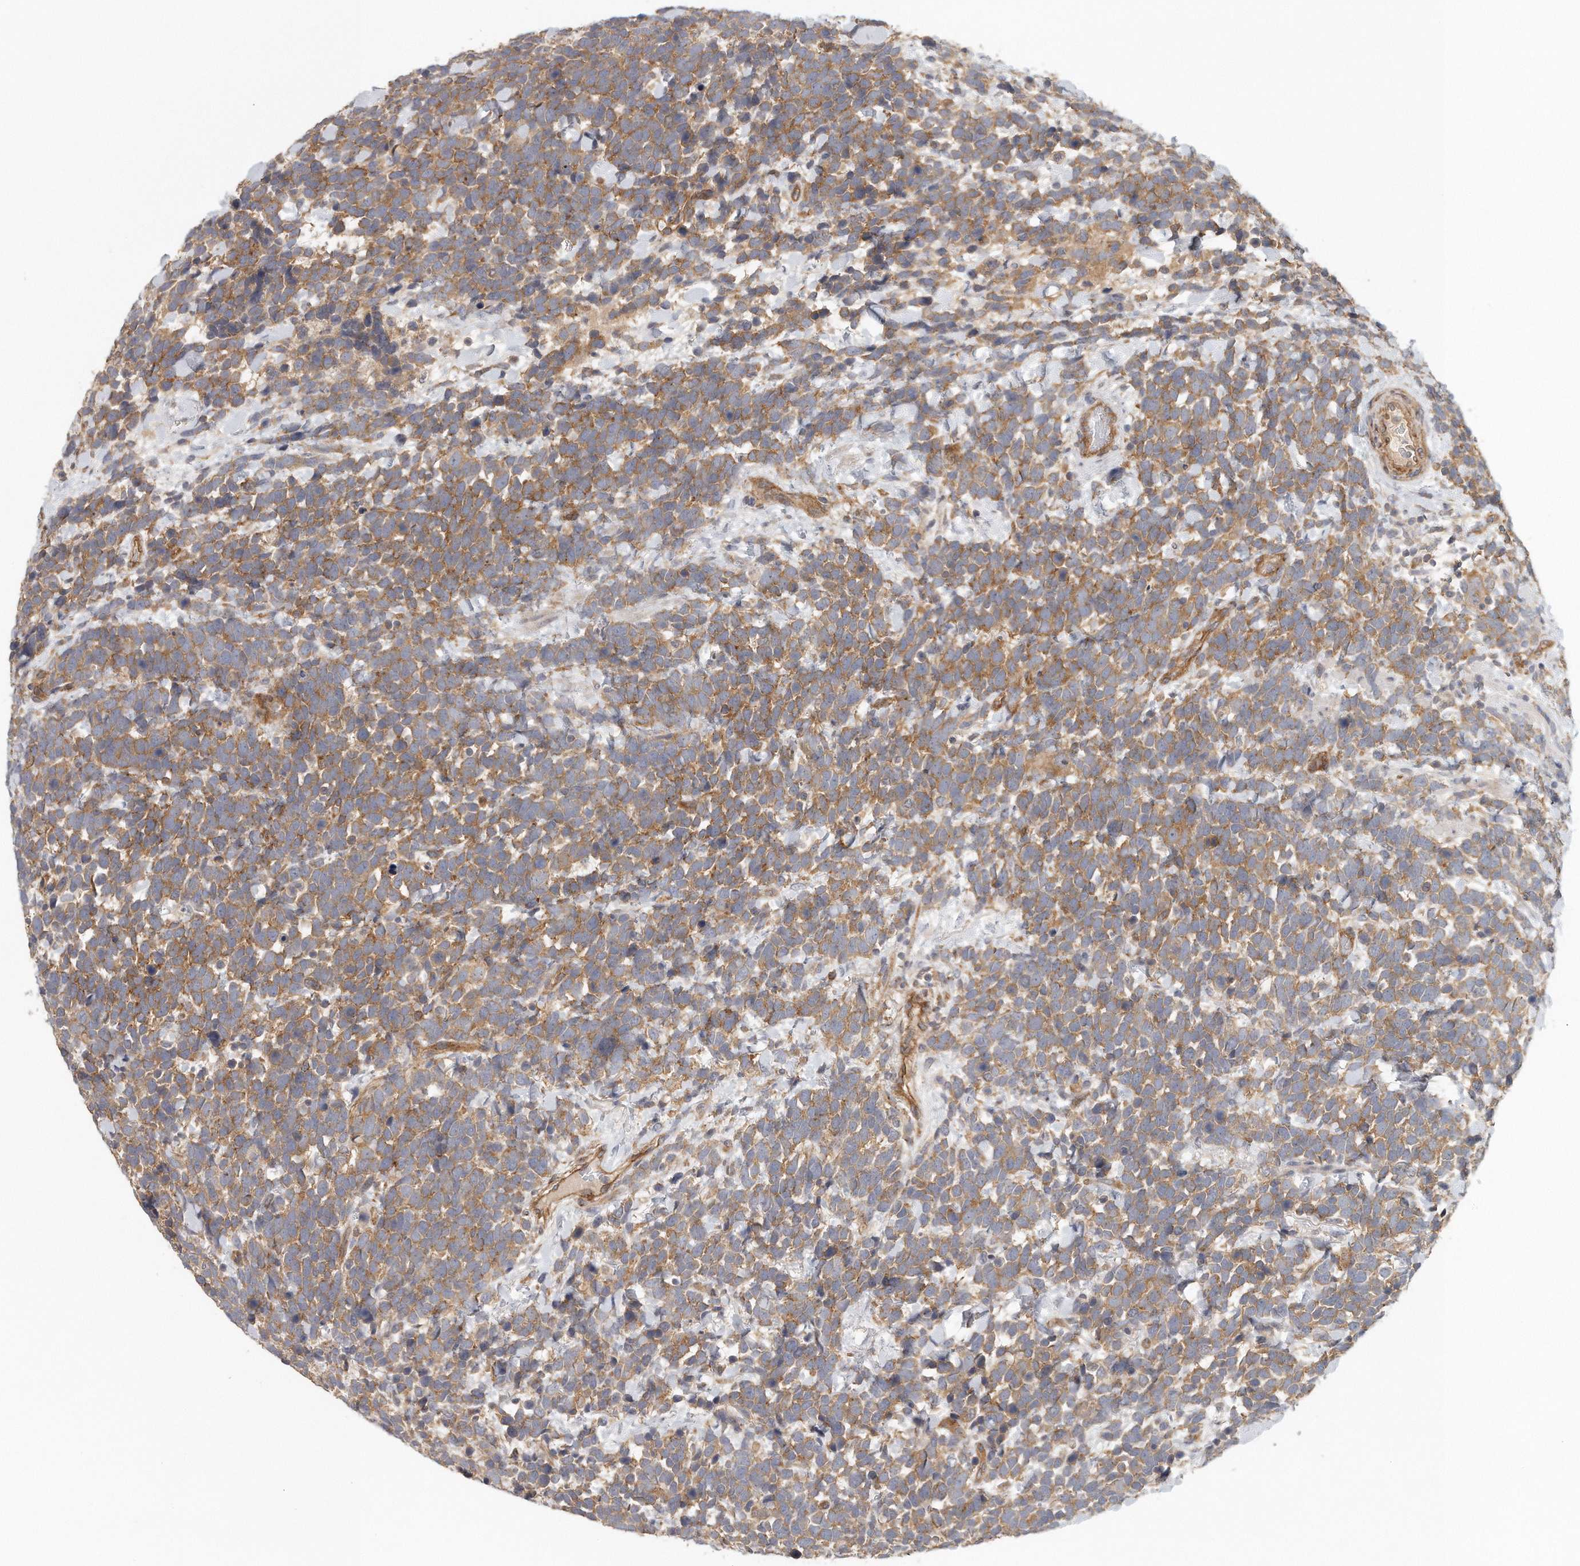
{"staining": {"intensity": "moderate", "quantity": ">75%", "location": "cytoplasmic/membranous"}, "tissue": "urothelial cancer", "cell_type": "Tumor cells", "image_type": "cancer", "snomed": [{"axis": "morphology", "description": "Urothelial carcinoma, High grade"}, {"axis": "topography", "description": "Urinary bladder"}], "caption": "DAB immunohistochemical staining of human urothelial cancer exhibits moderate cytoplasmic/membranous protein positivity in about >75% of tumor cells.", "gene": "MTERF4", "patient": {"sex": "female", "age": 82}}